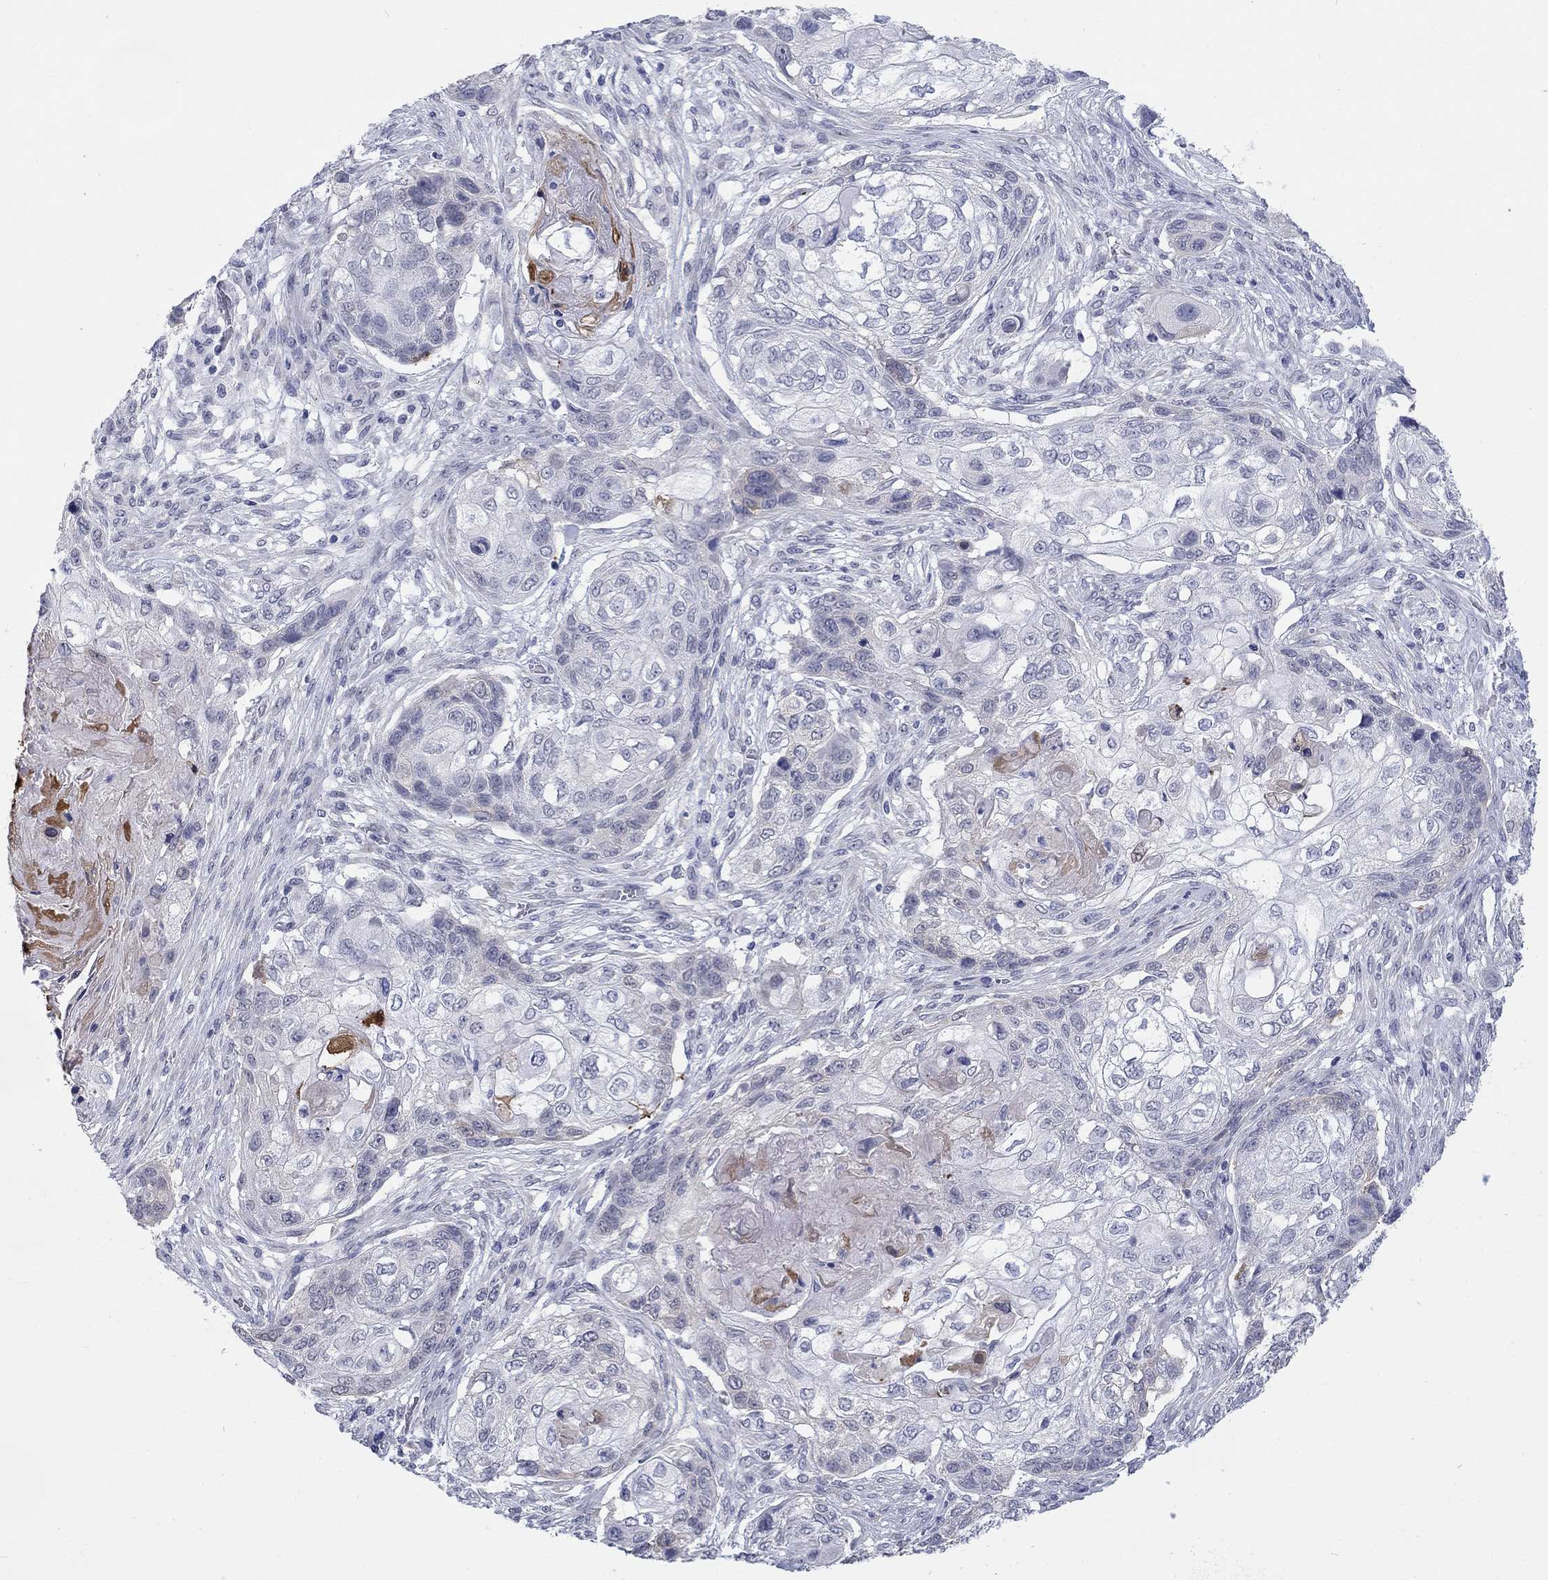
{"staining": {"intensity": "negative", "quantity": "none", "location": "none"}, "tissue": "lung cancer", "cell_type": "Tumor cells", "image_type": "cancer", "snomed": [{"axis": "morphology", "description": "Normal tissue, NOS"}, {"axis": "morphology", "description": "Squamous cell carcinoma, NOS"}, {"axis": "topography", "description": "Bronchus"}, {"axis": "topography", "description": "Lung"}], "caption": "A histopathology image of lung cancer (squamous cell carcinoma) stained for a protein demonstrates no brown staining in tumor cells. The staining was performed using DAB to visualize the protein expression in brown, while the nuclei were stained in blue with hematoxylin (Magnification: 20x).", "gene": "ECEL1", "patient": {"sex": "male", "age": 69}}